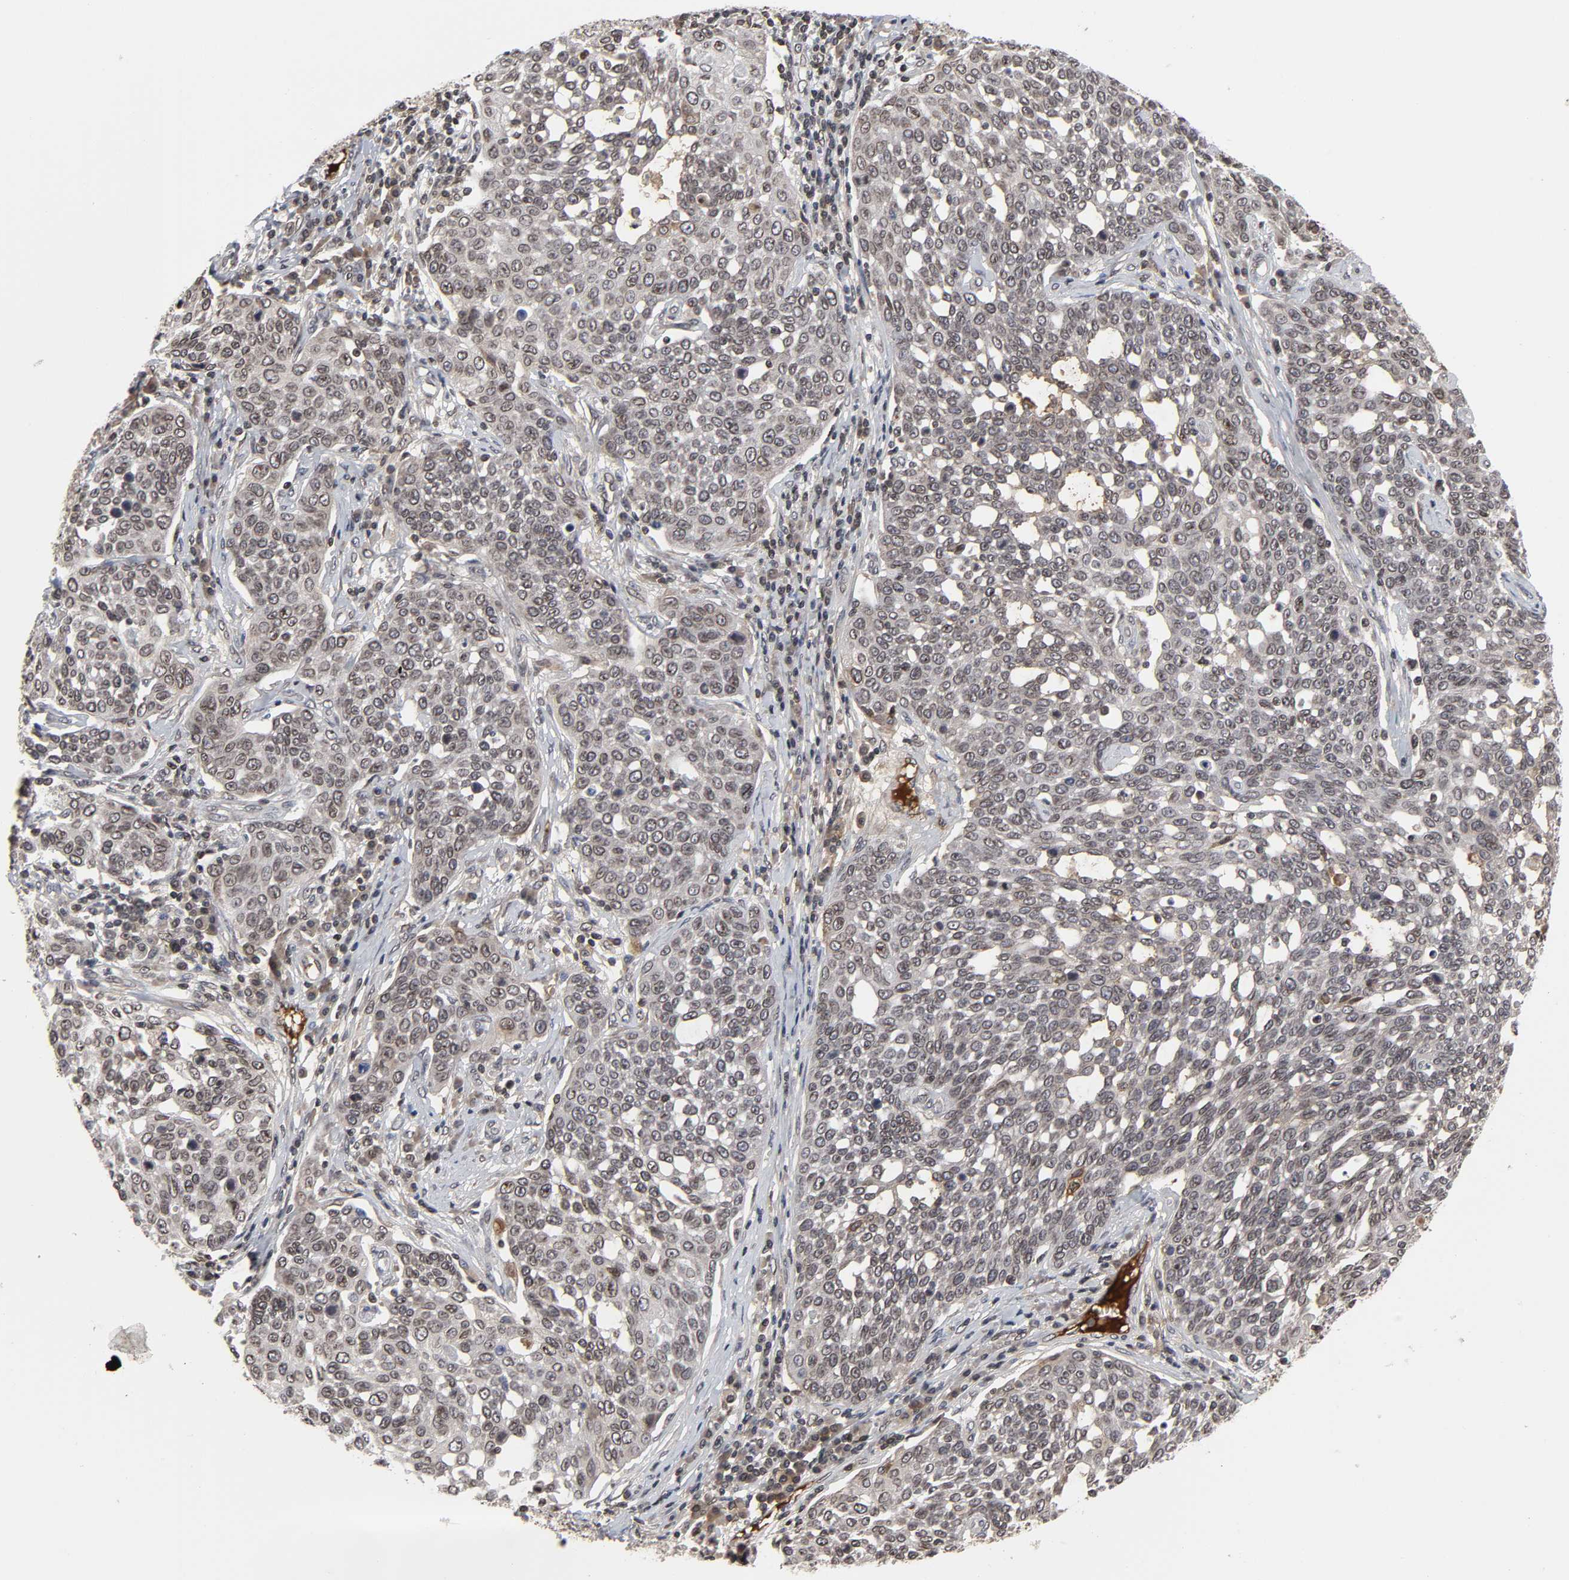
{"staining": {"intensity": "weak", "quantity": "25%-75%", "location": "cytoplasmic/membranous,nuclear"}, "tissue": "cervical cancer", "cell_type": "Tumor cells", "image_type": "cancer", "snomed": [{"axis": "morphology", "description": "Squamous cell carcinoma, NOS"}, {"axis": "topography", "description": "Cervix"}], "caption": "A low amount of weak cytoplasmic/membranous and nuclear staining is seen in about 25%-75% of tumor cells in cervical cancer tissue.", "gene": "CPN2", "patient": {"sex": "female", "age": 34}}